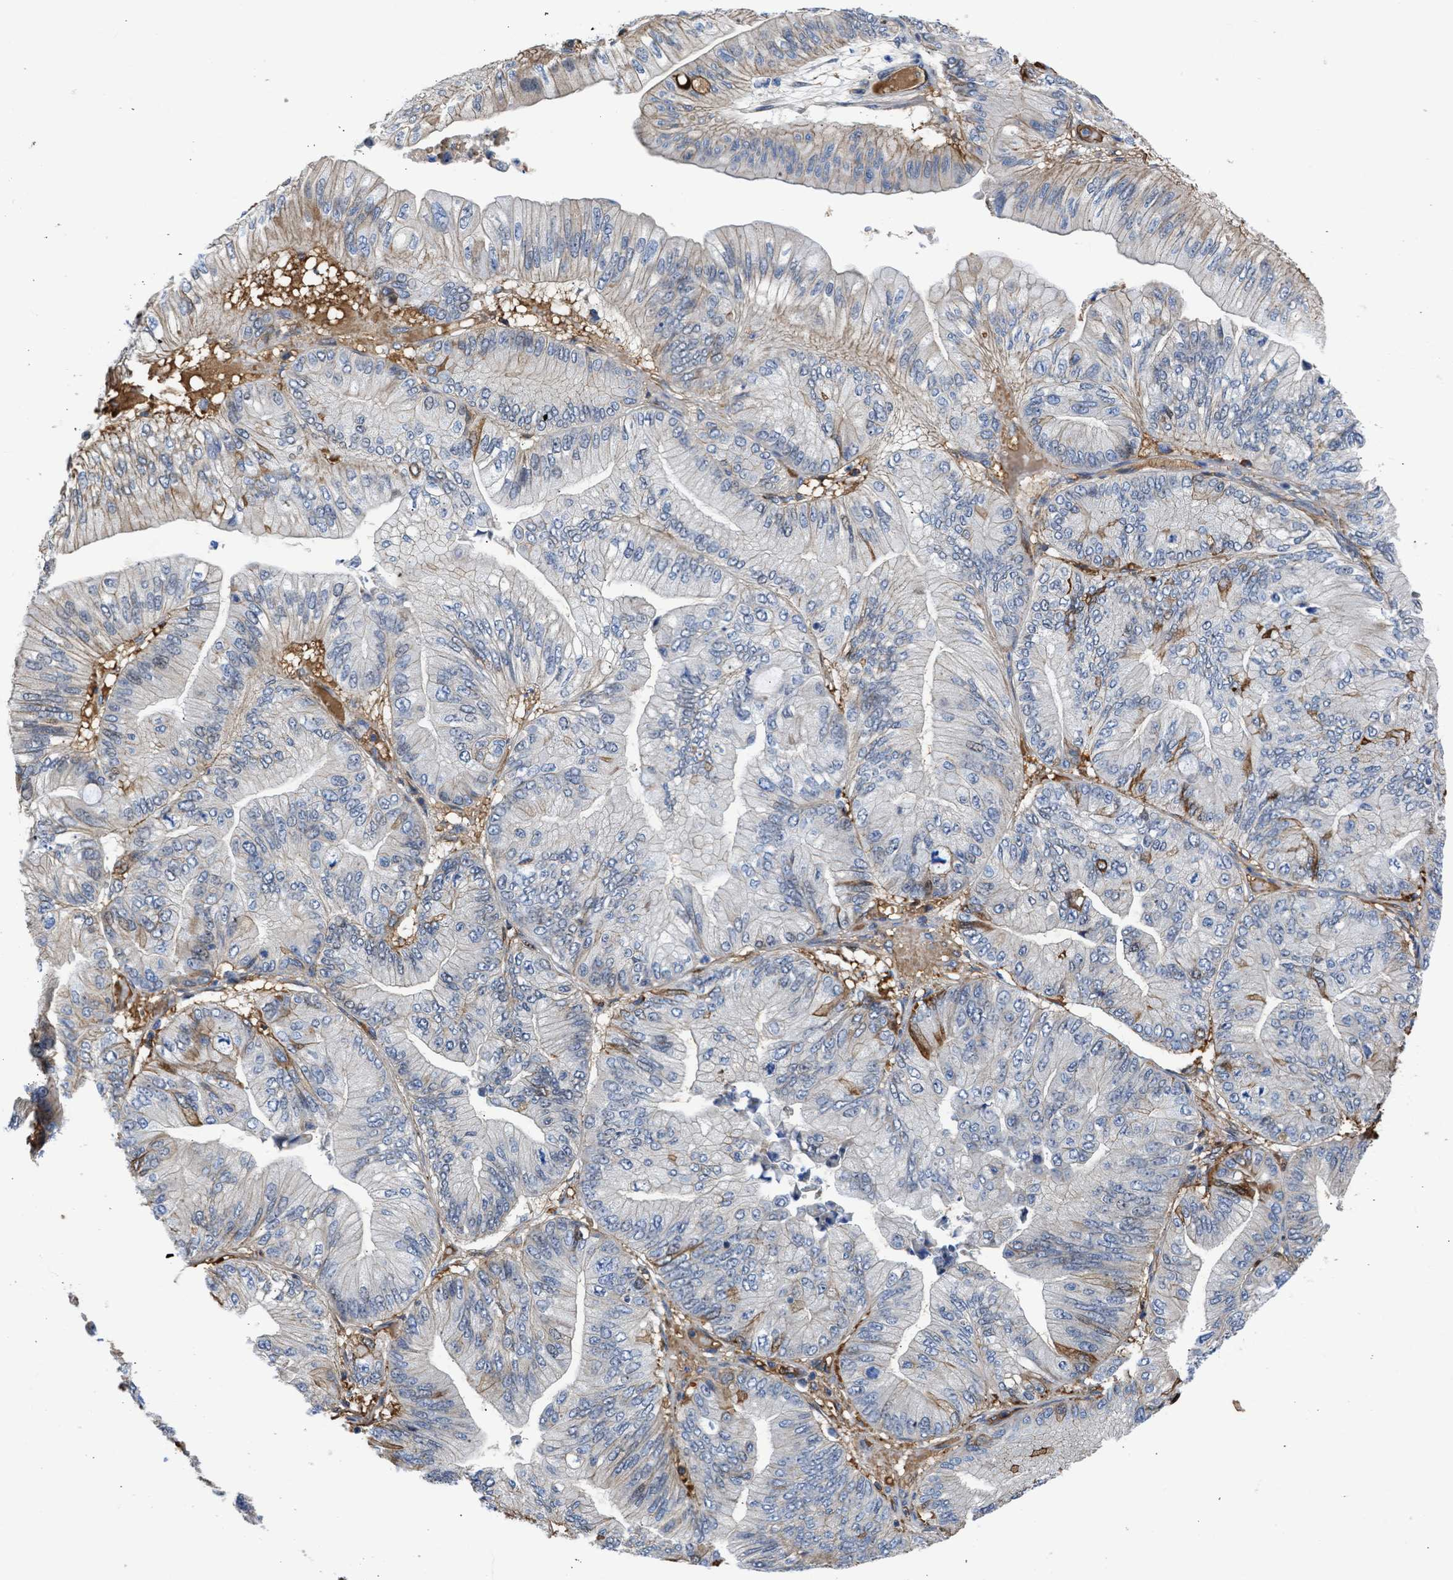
{"staining": {"intensity": "weak", "quantity": "<25%", "location": "cytoplasmic/membranous"}, "tissue": "ovarian cancer", "cell_type": "Tumor cells", "image_type": "cancer", "snomed": [{"axis": "morphology", "description": "Cystadenocarcinoma, mucinous, NOS"}, {"axis": "topography", "description": "Ovary"}], "caption": "Immunohistochemistry (IHC) histopathology image of neoplastic tissue: ovarian mucinous cystadenocarcinoma stained with DAB (3,3'-diaminobenzidine) displays no significant protein expression in tumor cells.", "gene": "MAS1L", "patient": {"sex": "female", "age": 61}}